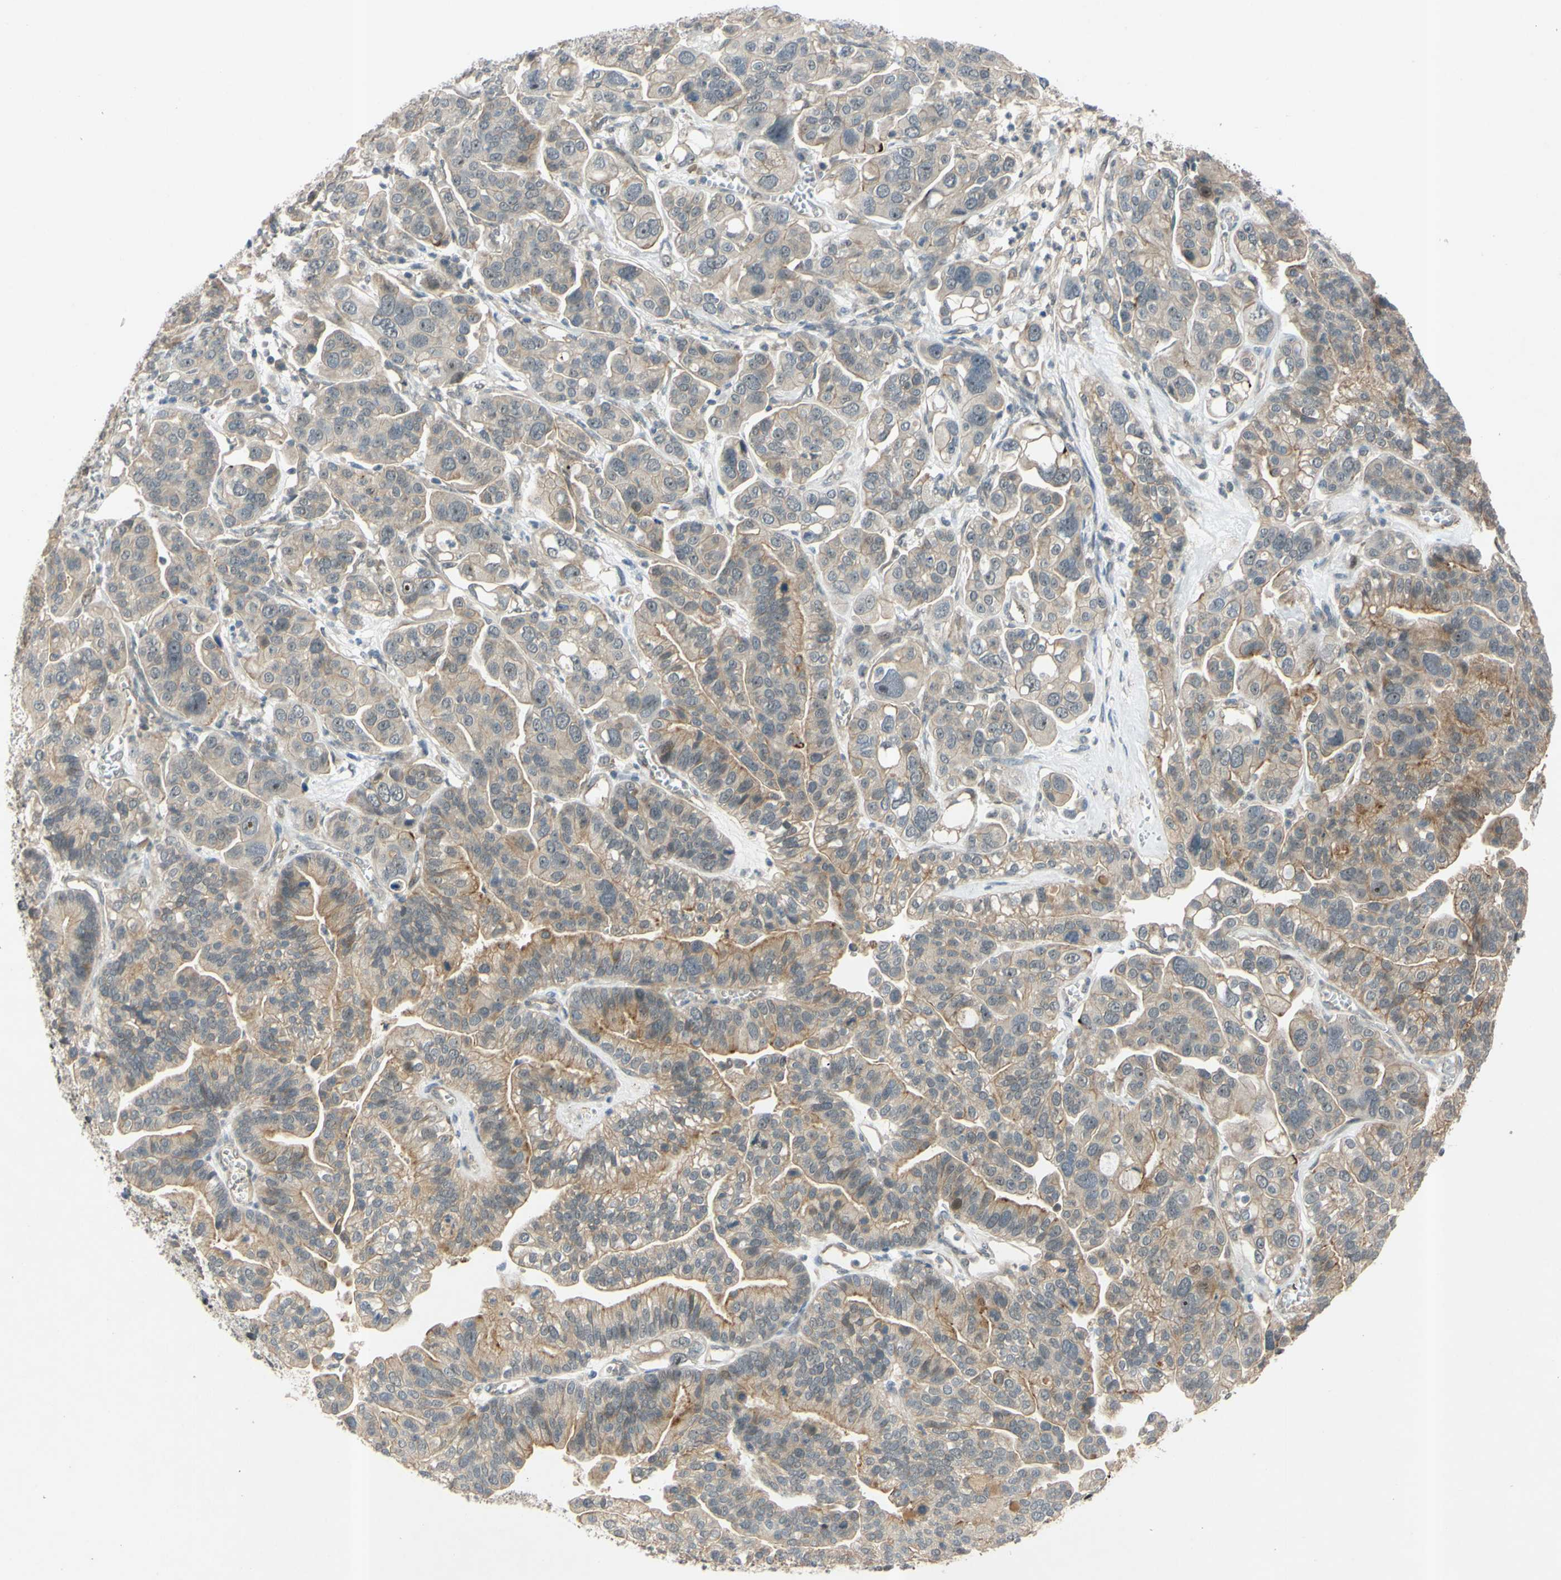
{"staining": {"intensity": "weak", "quantity": ">75%", "location": "cytoplasmic/membranous"}, "tissue": "ovarian cancer", "cell_type": "Tumor cells", "image_type": "cancer", "snomed": [{"axis": "morphology", "description": "Cystadenocarcinoma, serous, NOS"}, {"axis": "topography", "description": "Ovary"}], "caption": "Serous cystadenocarcinoma (ovarian) stained with immunohistochemistry (IHC) exhibits weak cytoplasmic/membranous staining in about >75% of tumor cells. Using DAB (3,3'-diaminobenzidine) (brown) and hematoxylin (blue) stains, captured at high magnification using brightfield microscopy.", "gene": "ALK", "patient": {"sex": "female", "age": 56}}